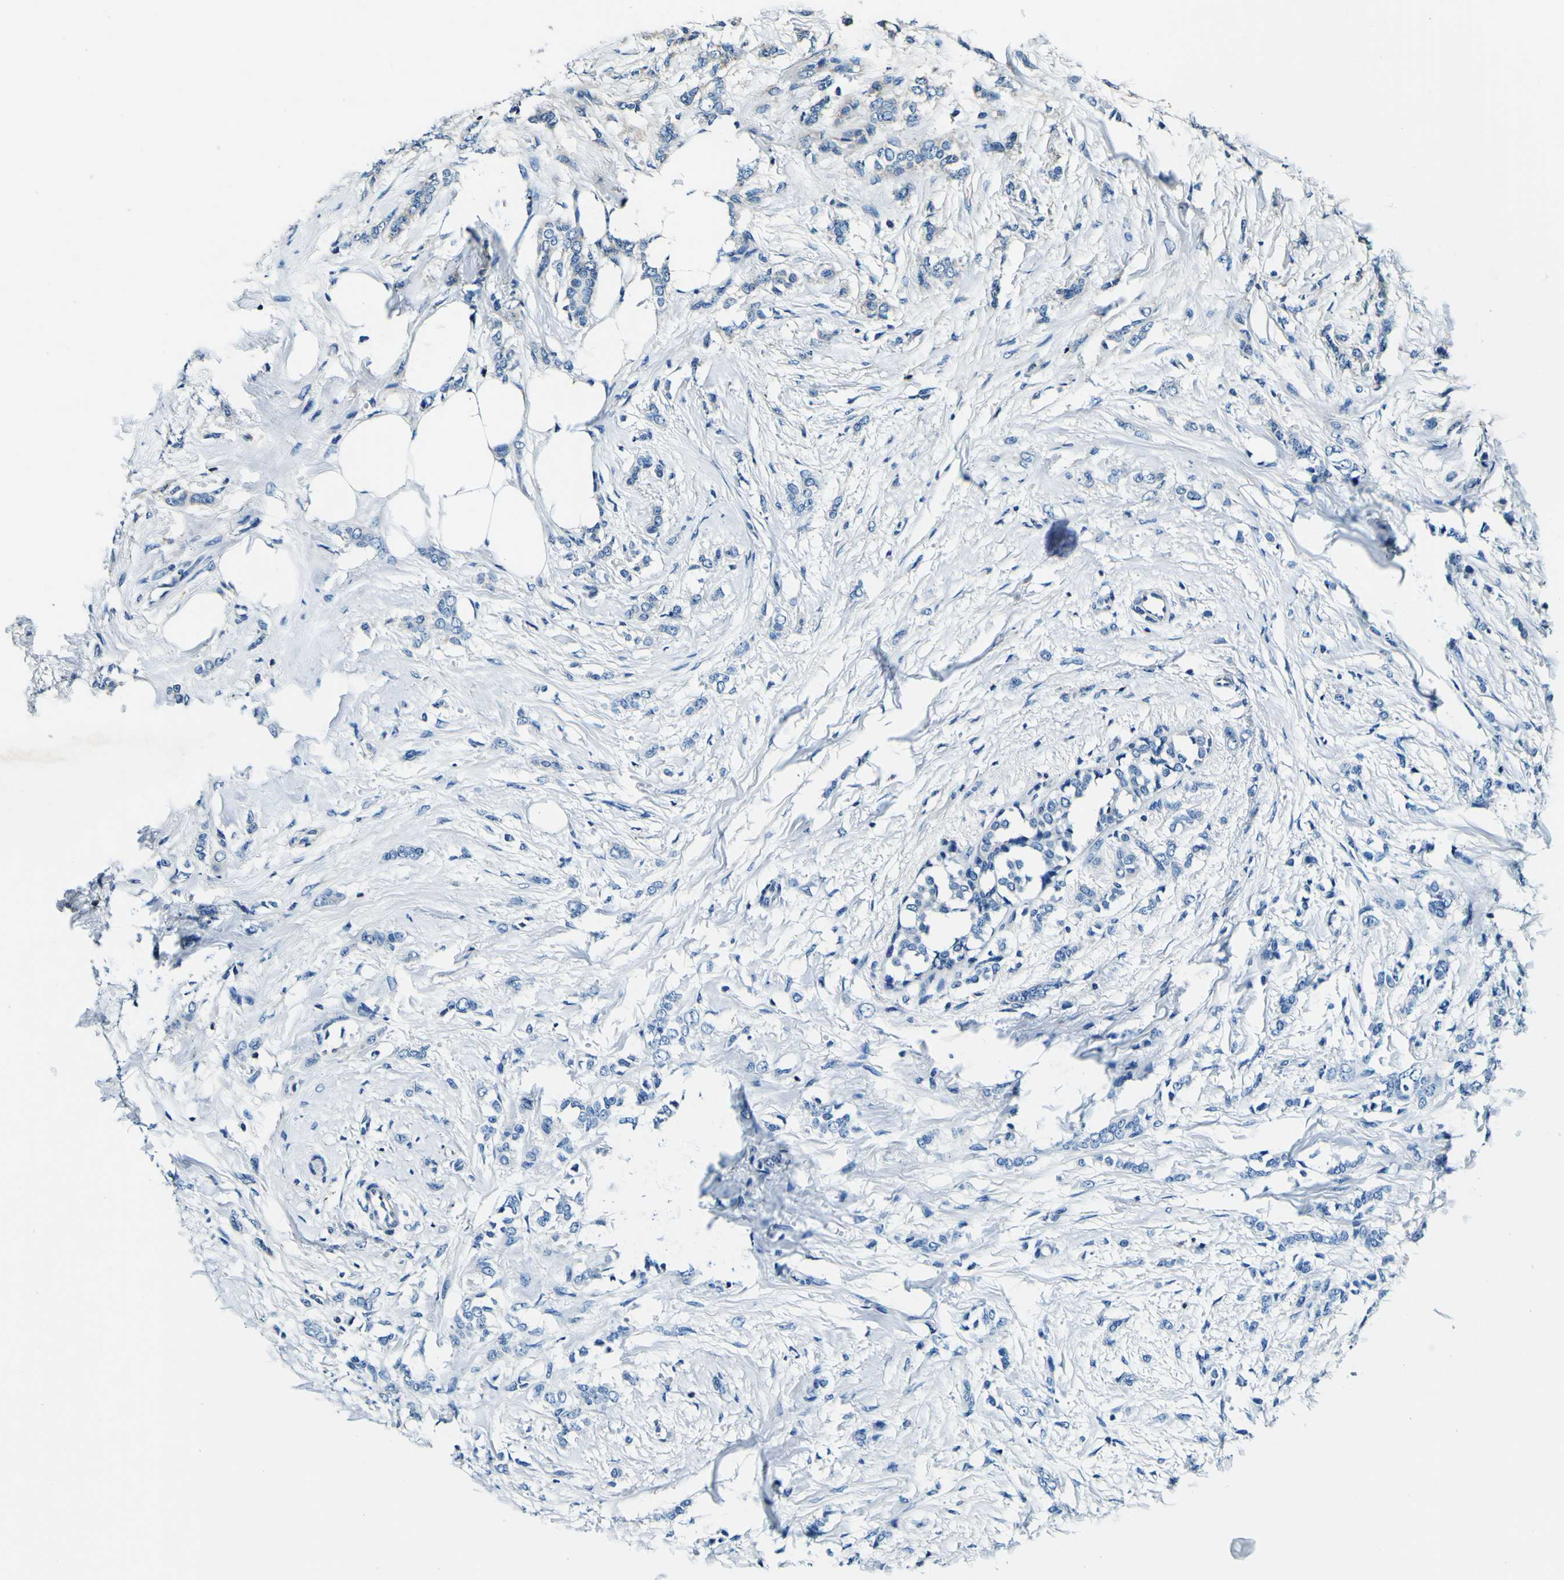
{"staining": {"intensity": "weak", "quantity": "<25%", "location": "cytoplasmic/membranous"}, "tissue": "breast cancer", "cell_type": "Tumor cells", "image_type": "cancer", "snomed": [{"axis": "morphology", "description": "Lobular carcinoma, in situ"}, {"axis": "morphology", "description": "Lobular carcinoma"}, {"axis": "topography", "description": "Breast"}], "caption": "Tumor cells show no significant protein staining in lobular carcinoma in situ (breast).", "gene": "RHOT2", "patient": {"sex": "female", "age": 41}}